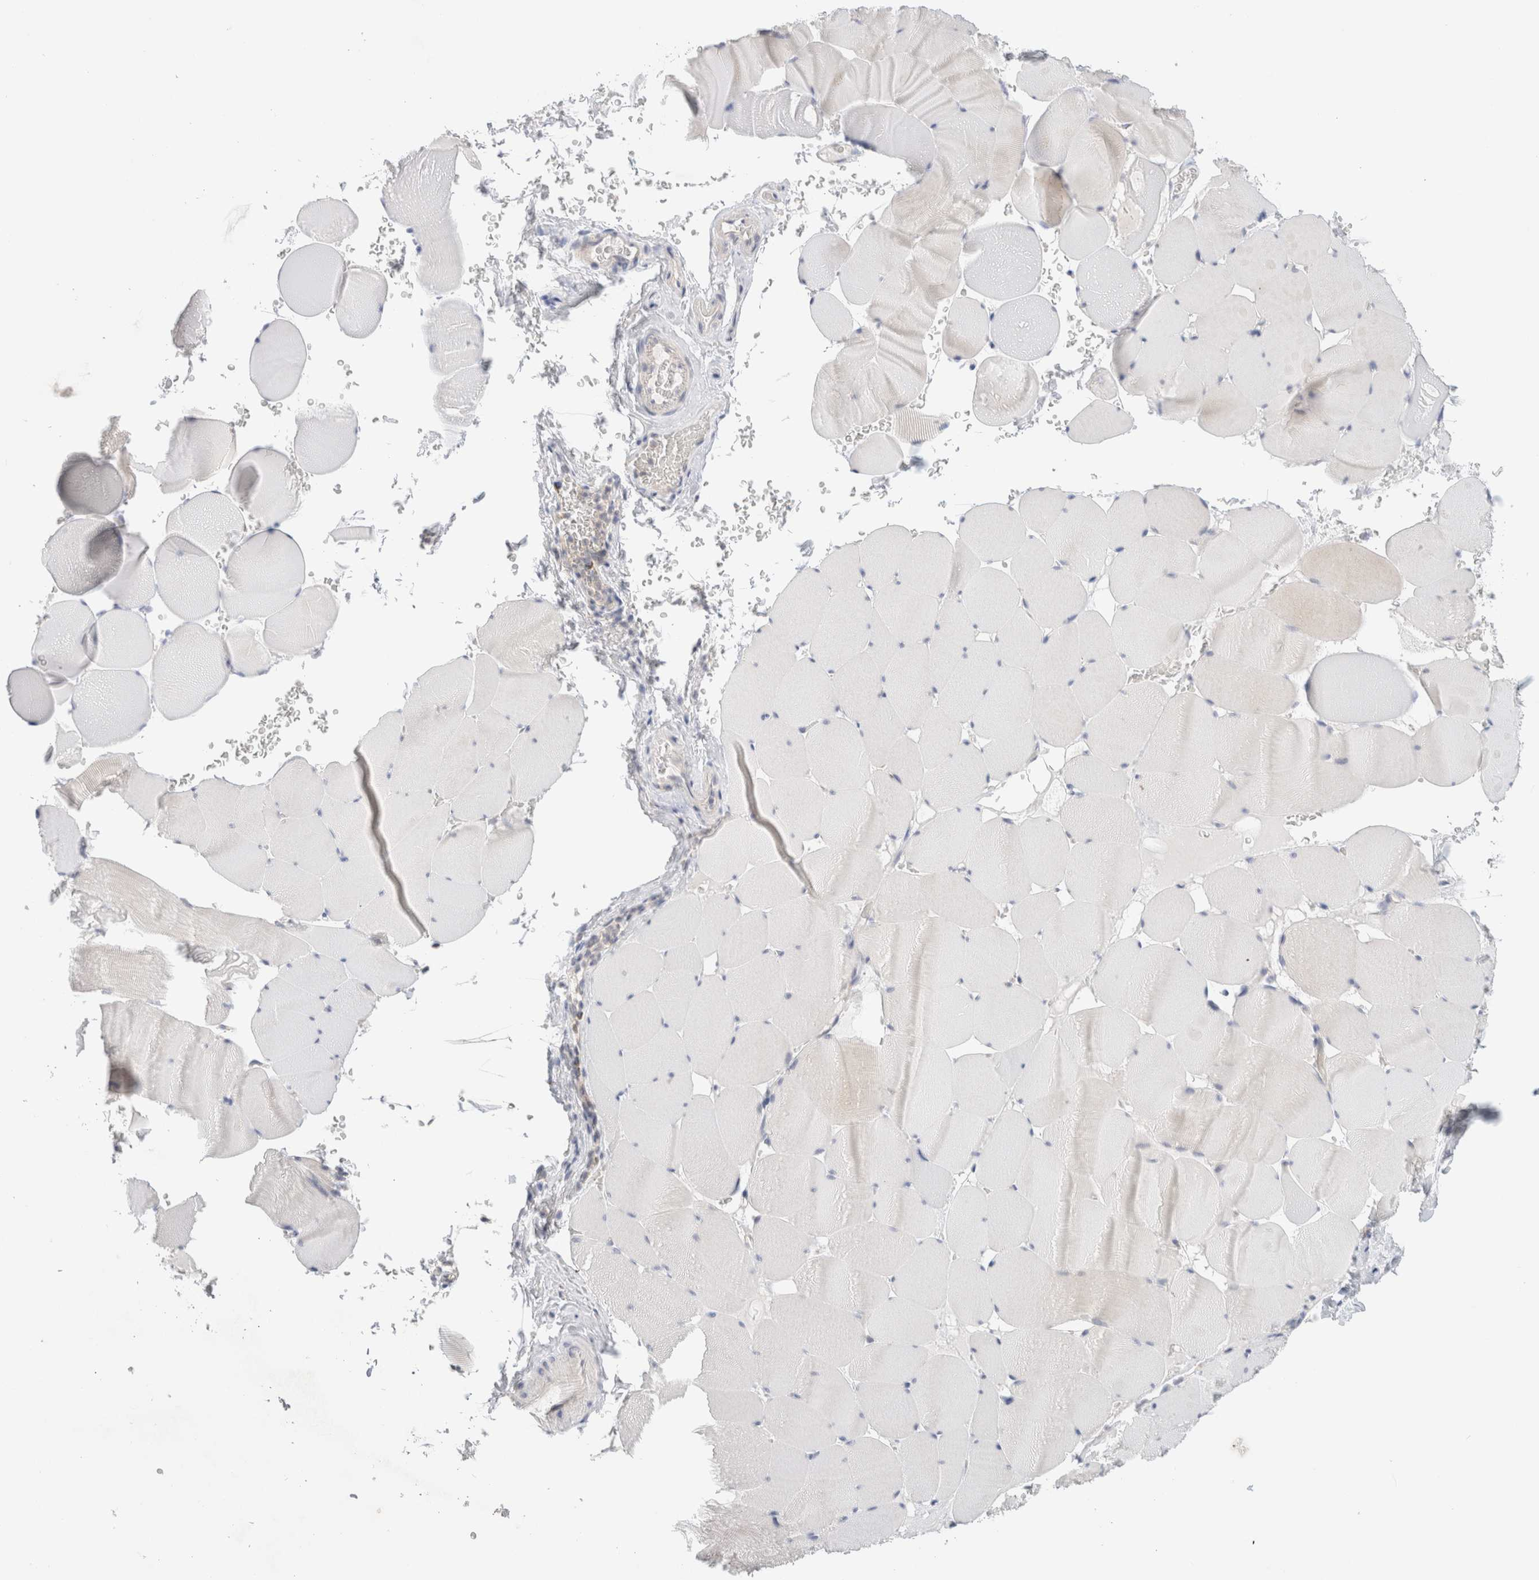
{"staining": {"intensity": "negative", "quantity": "none", "location": "none"}, "tissue": "skeletal muscle", "cell_type": "Myocytes", "image_type": "normal", "snomed": [{"axis": "morphology", "description": "Normal tissue, NOS"}, {"axis": "topography", "description": "Skeletal muscle"}], "caption": "The micrograph shows no staining of myocytes in unremarkable skeletal muscle.", "gene": "SDR16C5", "patient": {"sex": "male", "age": 62}}